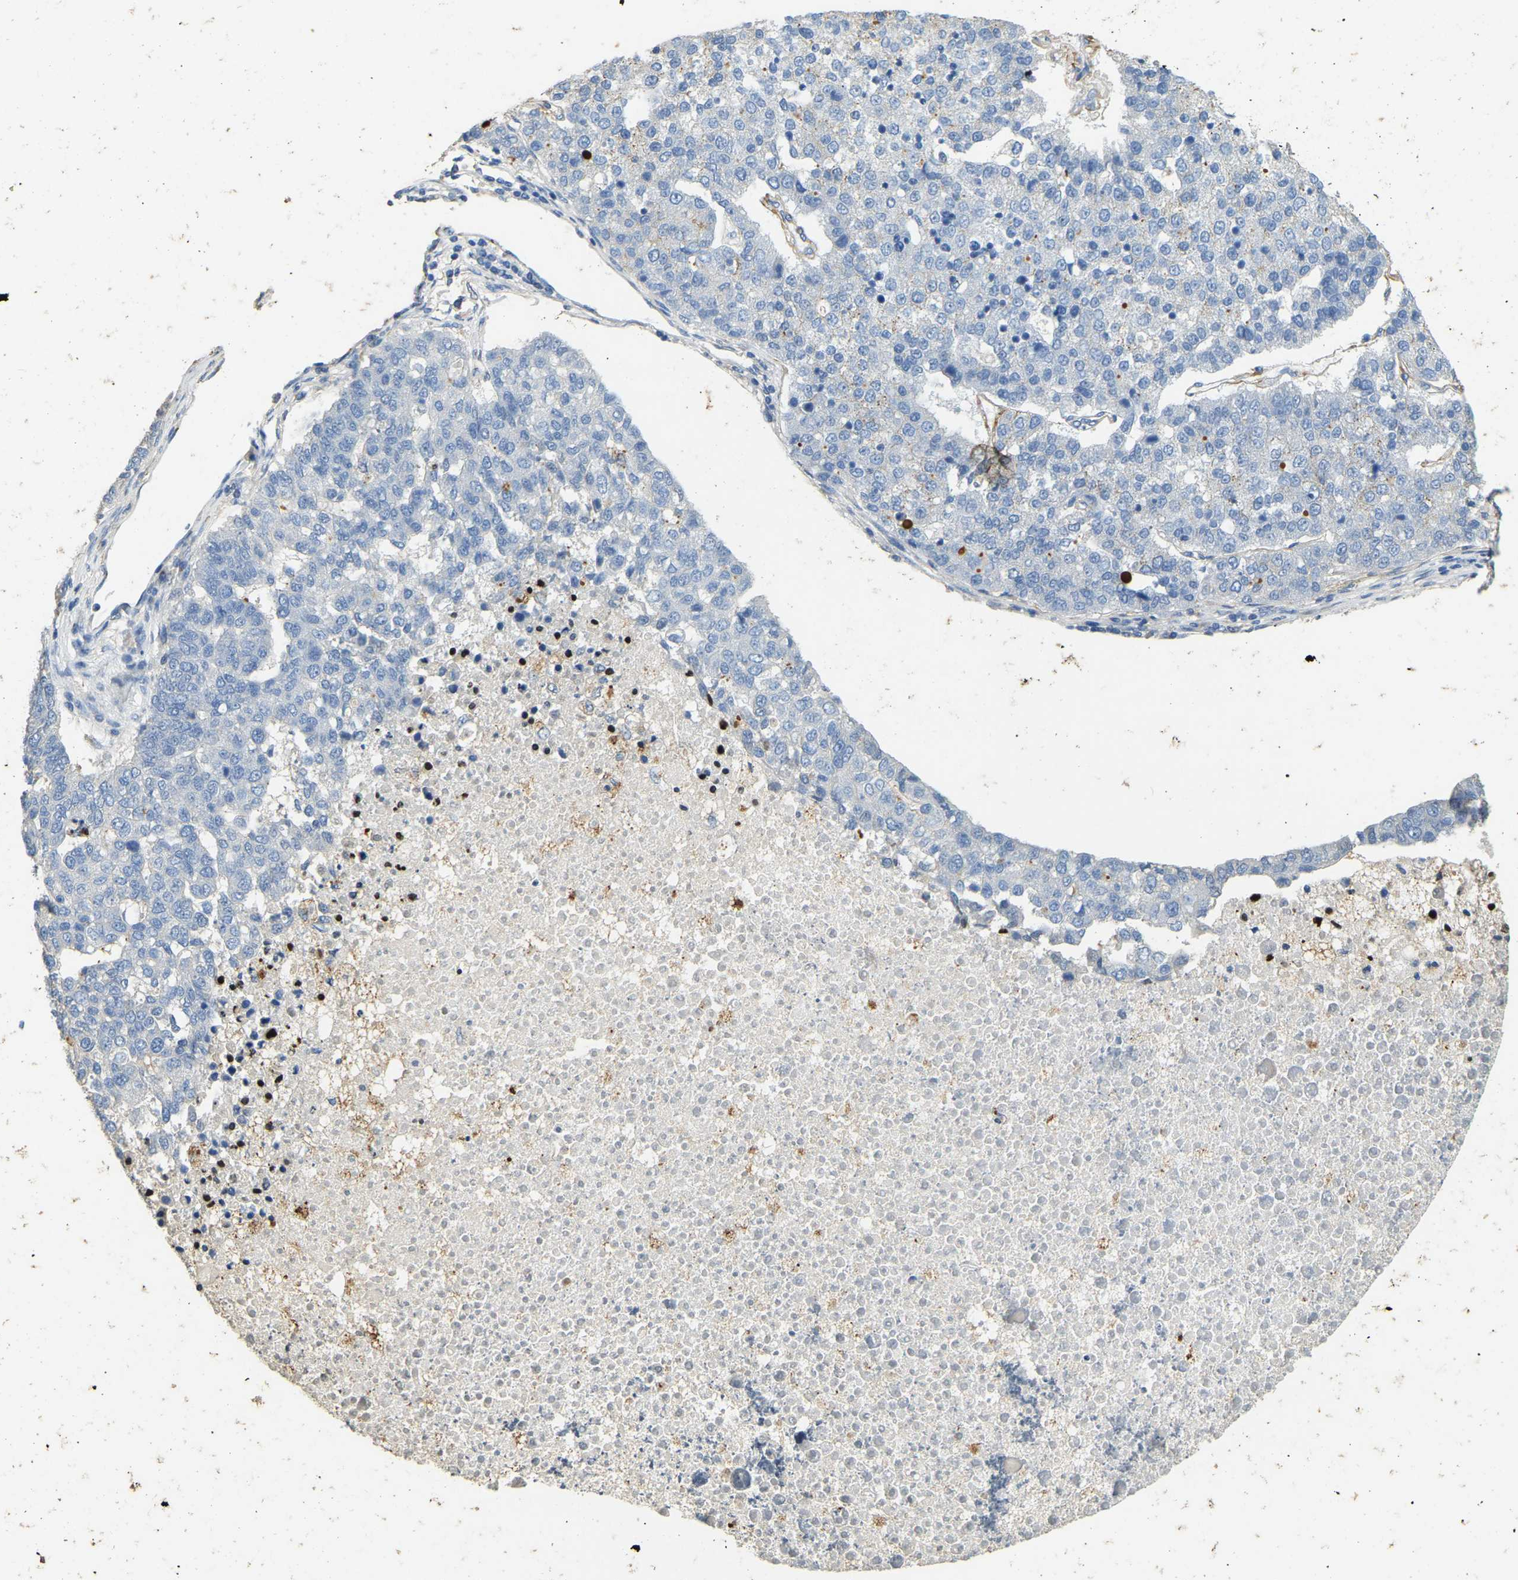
{"staining": {"intensity": "negative", "quantity": "none", "location": "none"}, "tissue": "pancreatic cancer", "cell_type": "Tumor cells", "image_type": "cancer", "snomed": [{"axis": "morphology", "description": "Adenocarcinoma, NOS"}, {"axis": "topography", "description": "Pancreas"}], "caption": "This is a image of immunohistochemistry (IHC) staining of adenocarcinoma (pancreatic), which shows no expression in tumor cells. Nuclei are stained in blue.", "gene": "FAM174A", "patient": {"sex": "female", "age": 61}}